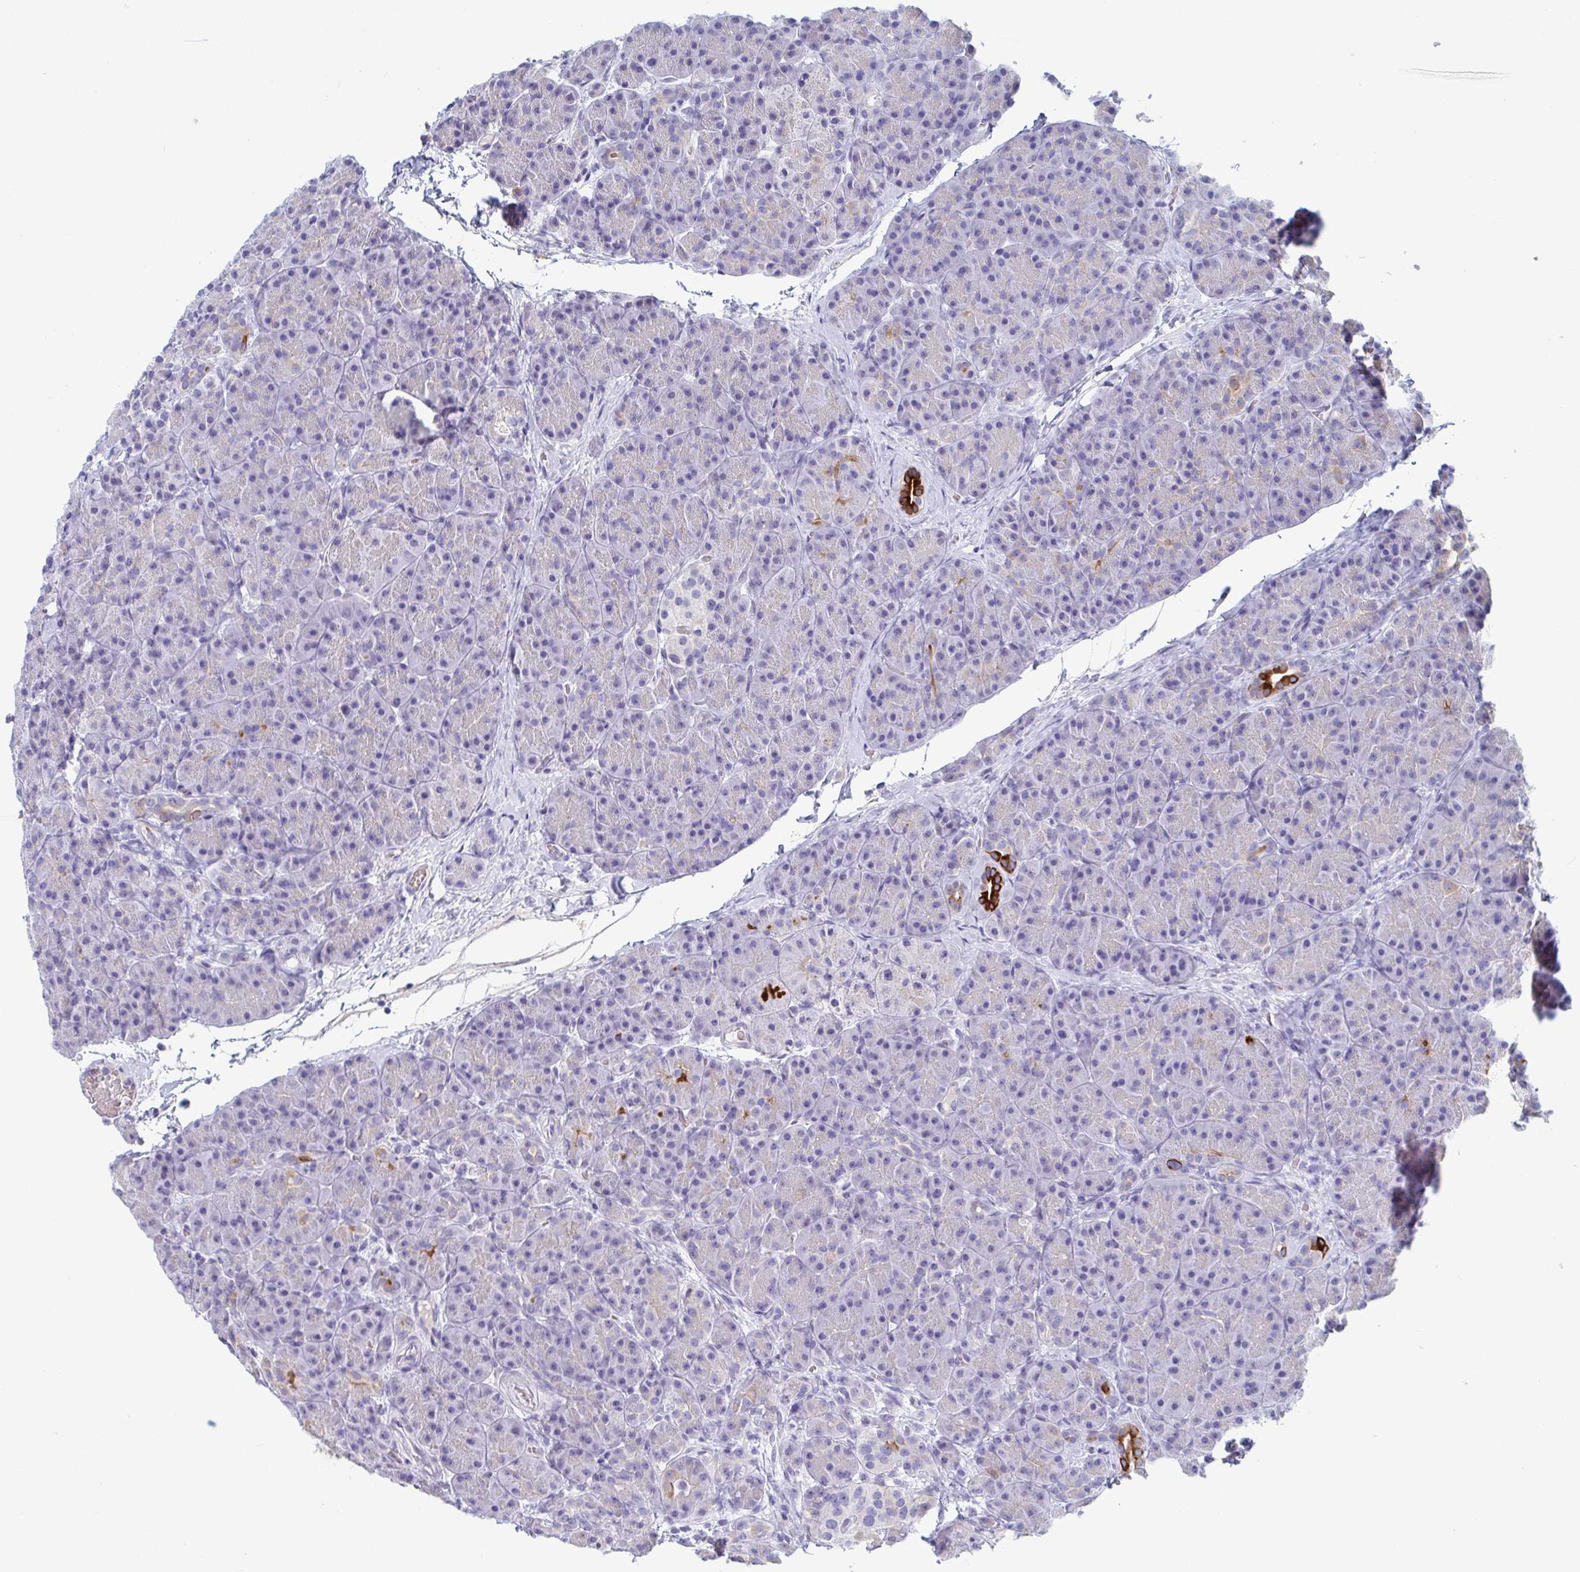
{"staining": {"intensity": "strong", "quantity": "<25%", "location": "cytoplasmic/membranous"}, "tissue": "pancreas", "cell_type": "Exocrine glandular cells", "image_type": "normal", "snomed": [{"axis": "morphology", "description": "Normal tissue, NOS"}, {"axis": "topography", "description": "Pancreas"}], "caption": "Exocrine glandular cells reveal strong cytoplasmic/membranous staining in about <25% of cells in normal pancreas. The protein of interest is stained brown, and the nuclei are stained in blue (DAB (3,3'-diaminobenzidine) IHC with brightfield microscopy, high magnification).", "gene": "TAS2R38", "patient": {"sex": "male", "age": 57}}